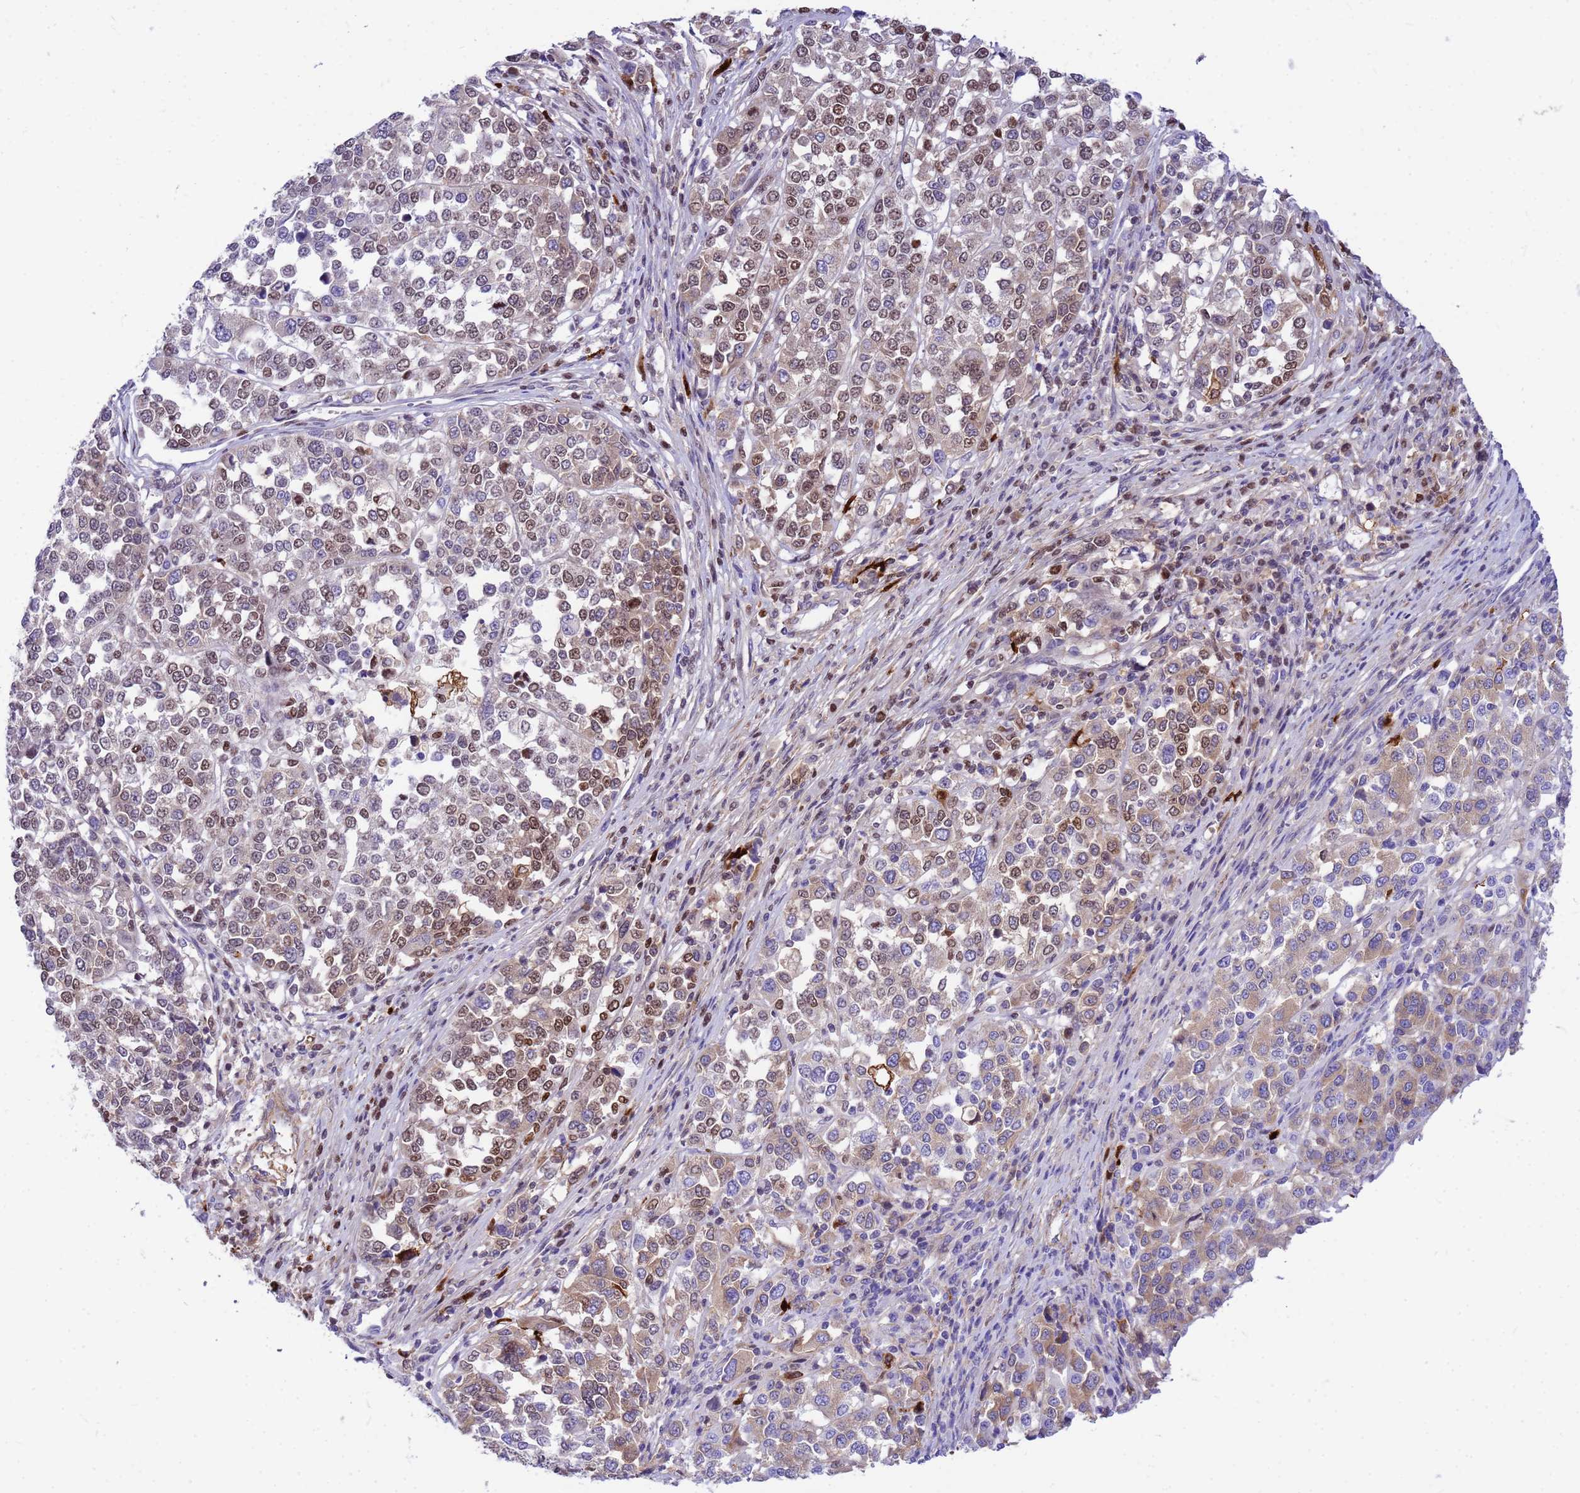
{"staining": {"intensity": "moderate", "quantity": "25%-75%", "location": "nuclear"}, "tissue": "melanoma", "cell_type": "Tumor cells", "image_type": "cancer", "snomed": [{"axis": "morphology", "description": "Malignant melanoma, Metastatic site"}, {"axis": "topography", "description": "Lymph node"}], "caption": "Human malignant melanoma (metastatic site) stained with a brown dye shows moderate nuclear positive positivity in about 25%-75% of tumor cells.", "gene": "ORM1", "patient": {"sex": "male", "age": 44}}